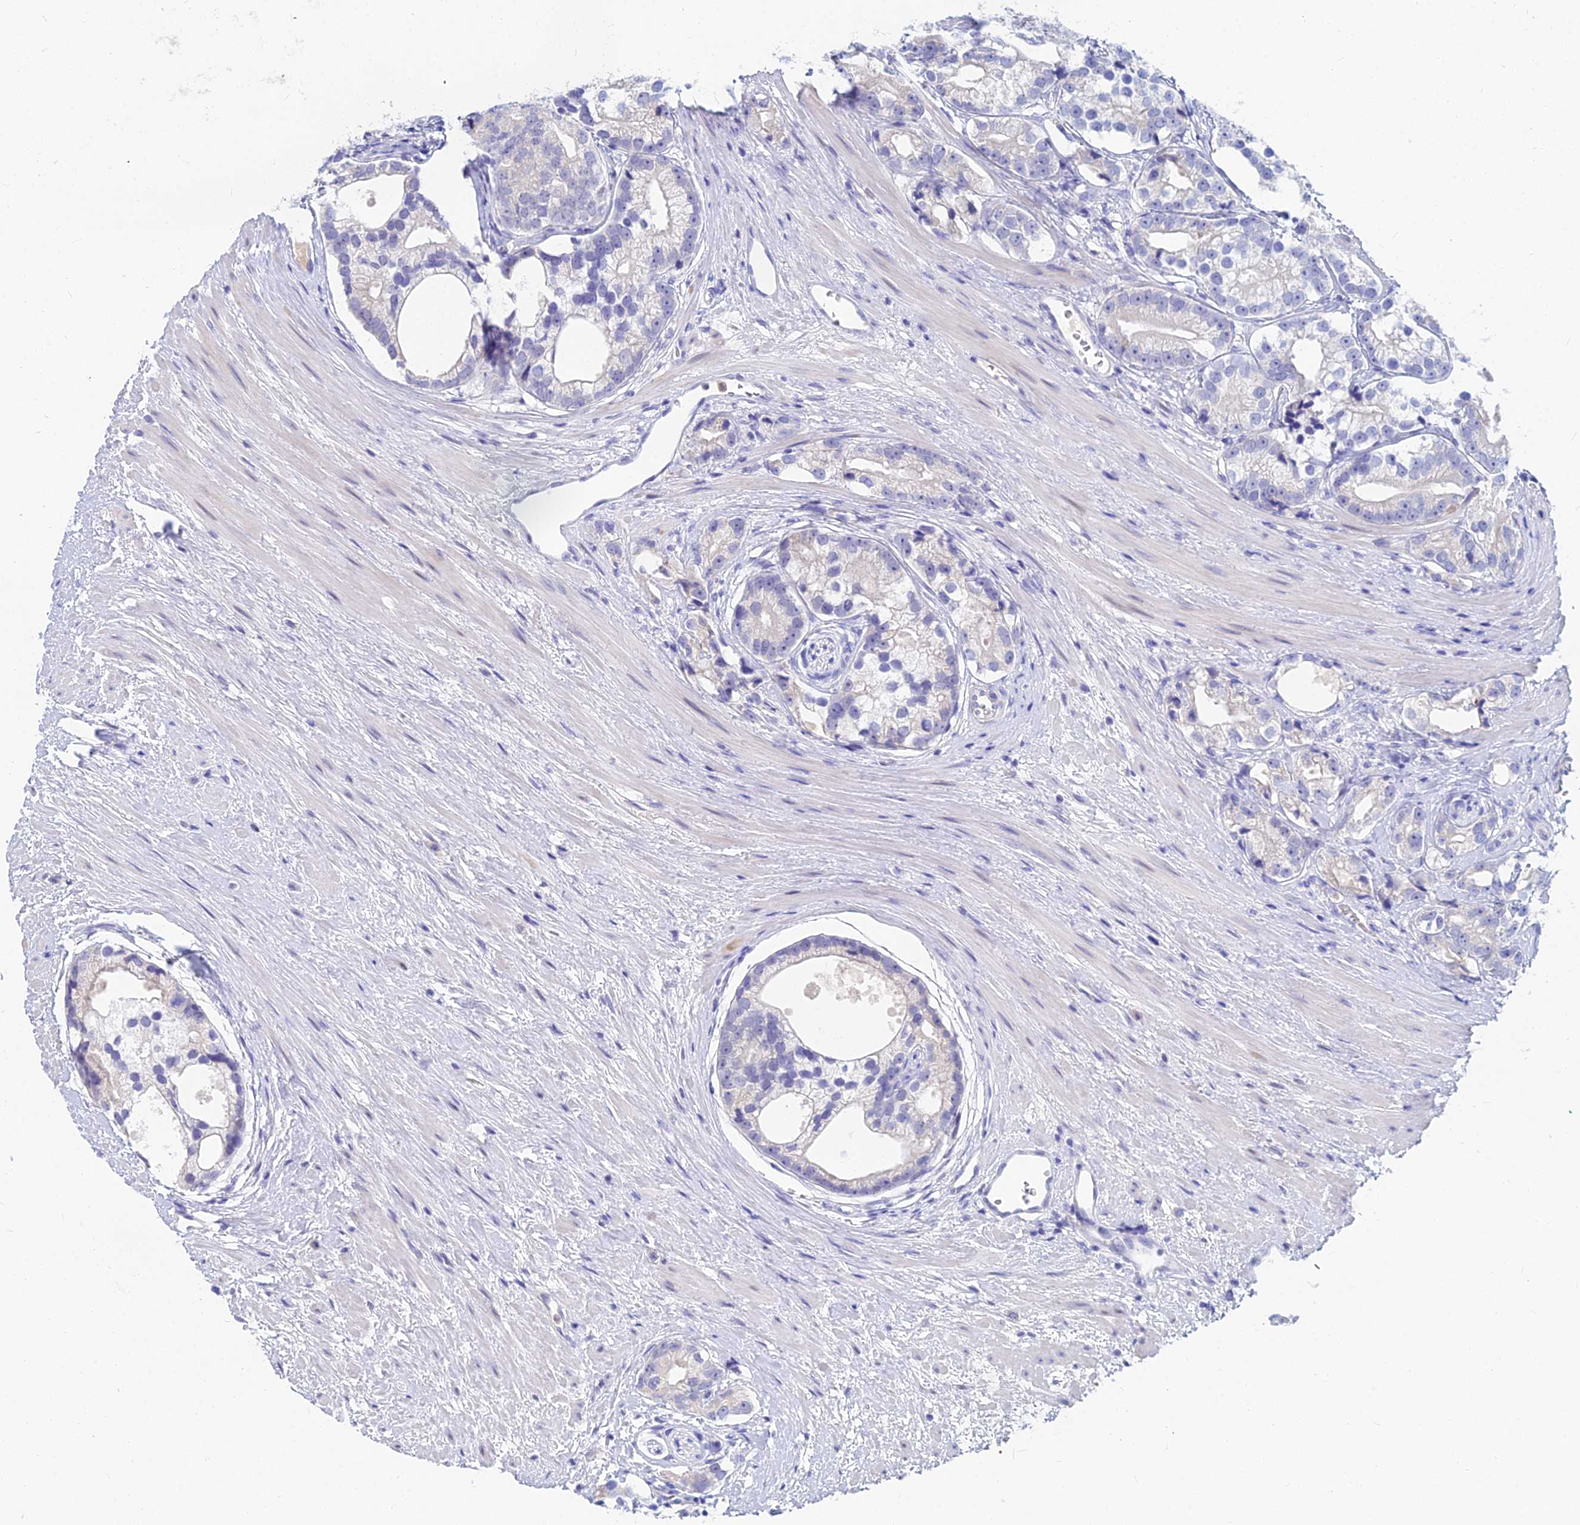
{"staining": {"intensity": "negative", "quantity": "none", "location": "none"}, "tissue": "prostate cancer", "cell_type": "Tumor cells", "image_type": "cancer", "snomed": [{"axis": "morphology", "description": "Adenocarcinoma, High grade"}, {"axis": "topography", "description": "Prostate"}], "caption": "This is an immunohistochemistry (IHC) histopathology image of prostate cancer (high-grade adenocarcinoma). There is no expression in tumor cells.", "gene": "GOLGA6D", "patient": {"sex": "male", "age": 75}}